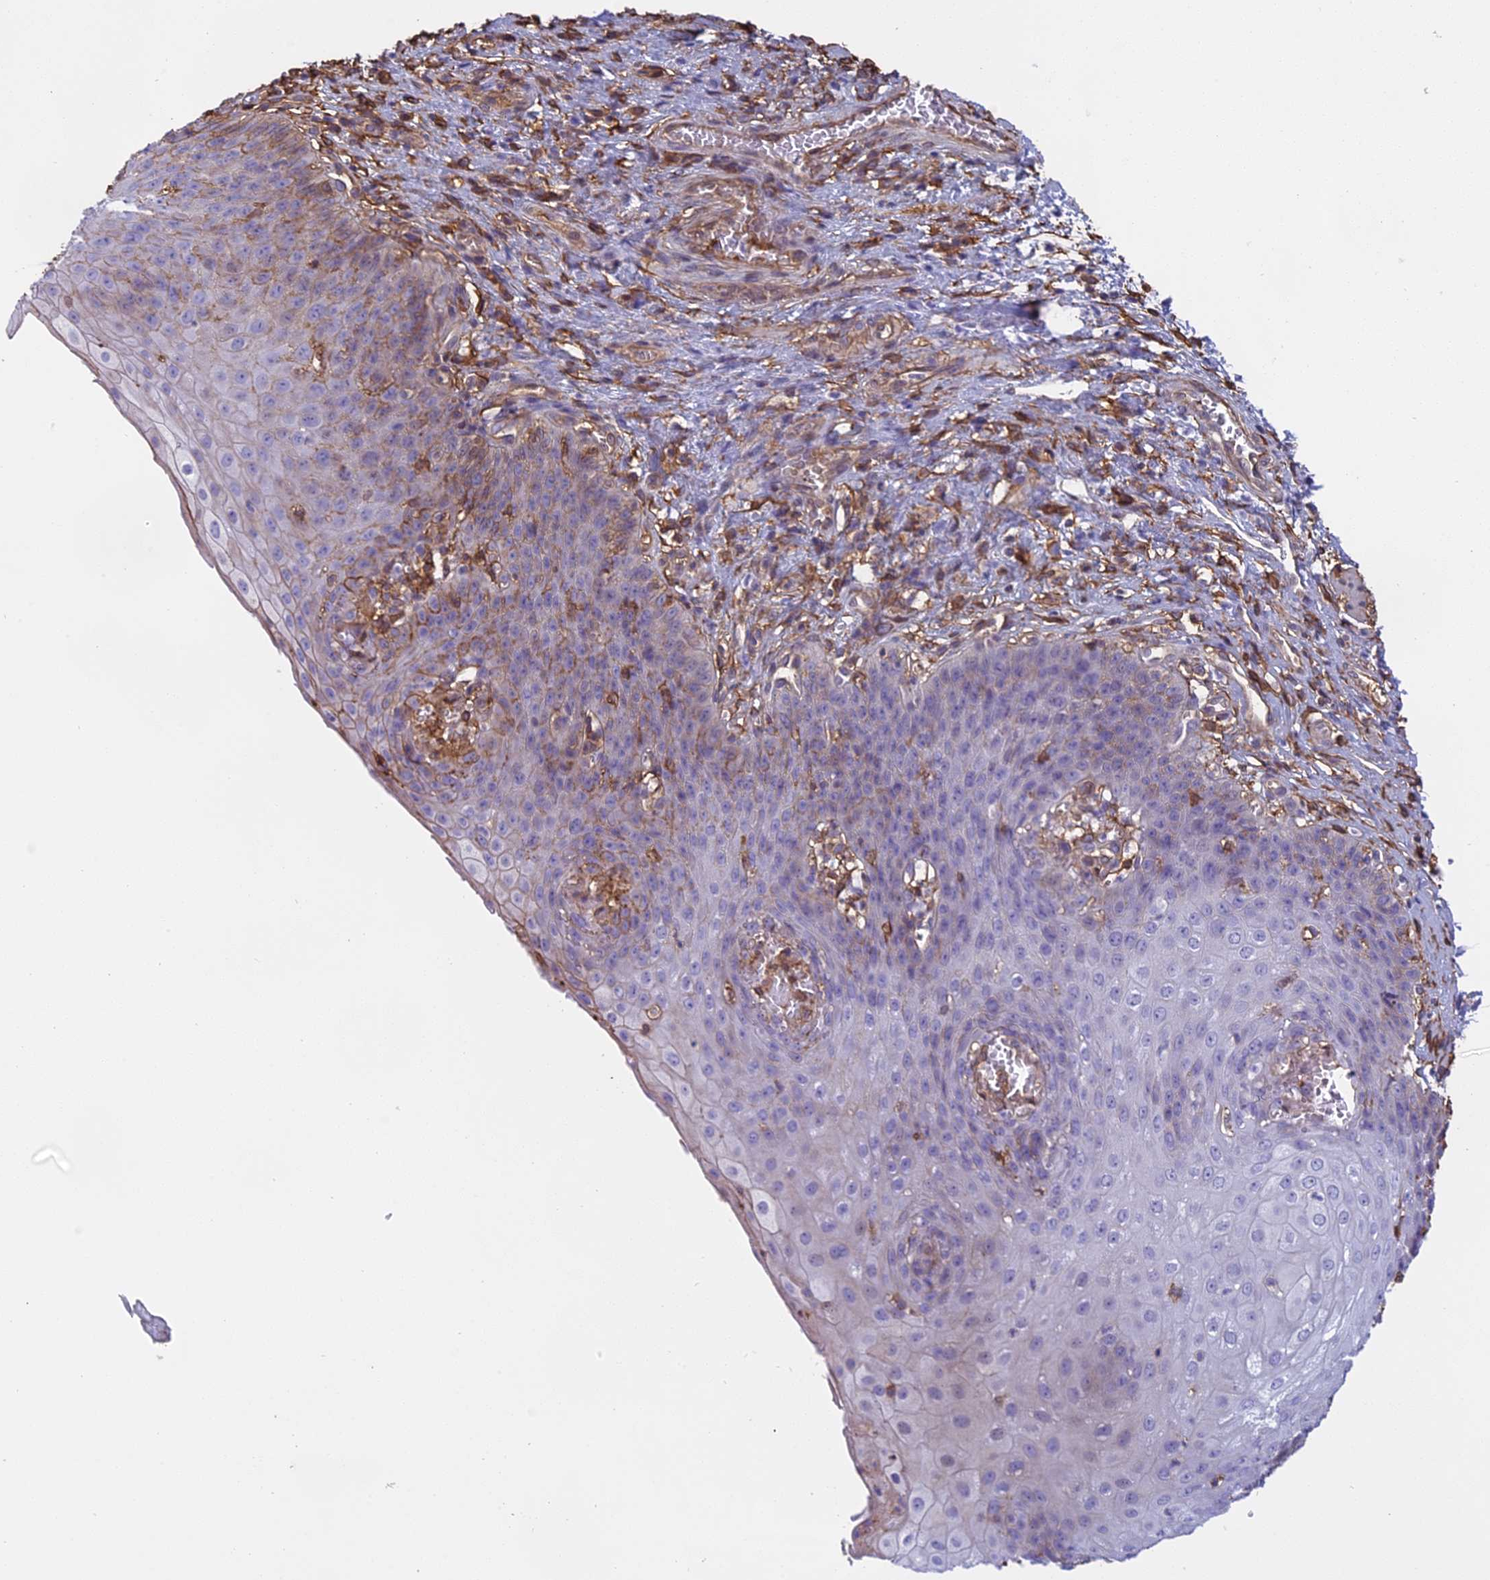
{"staining": {"intensity": "weak", "quantity": "<25%", "location": "cytoplasmic/membranous"}, "tissue": "esophagus", "cell_type": "Squamous epithelial cells", "image_type": "normal", "snomed": [{"axis": "morphology", "description": "Normal tissue, NOS"}, {"axis": "topography", "description": "Esophagus"}], "caption": "DAB immunohistochemical staining of unremarkable esophagus demonstrates no significant positivity in squamous epithelial cells. The staining is performed using DAB (3,3'-diaminobenzidine) brown chromogen with nuclei counter-stained in using hematoxylin.", "gene": "TMEM255B", "patient": {"sex": "male", "age": 71}}